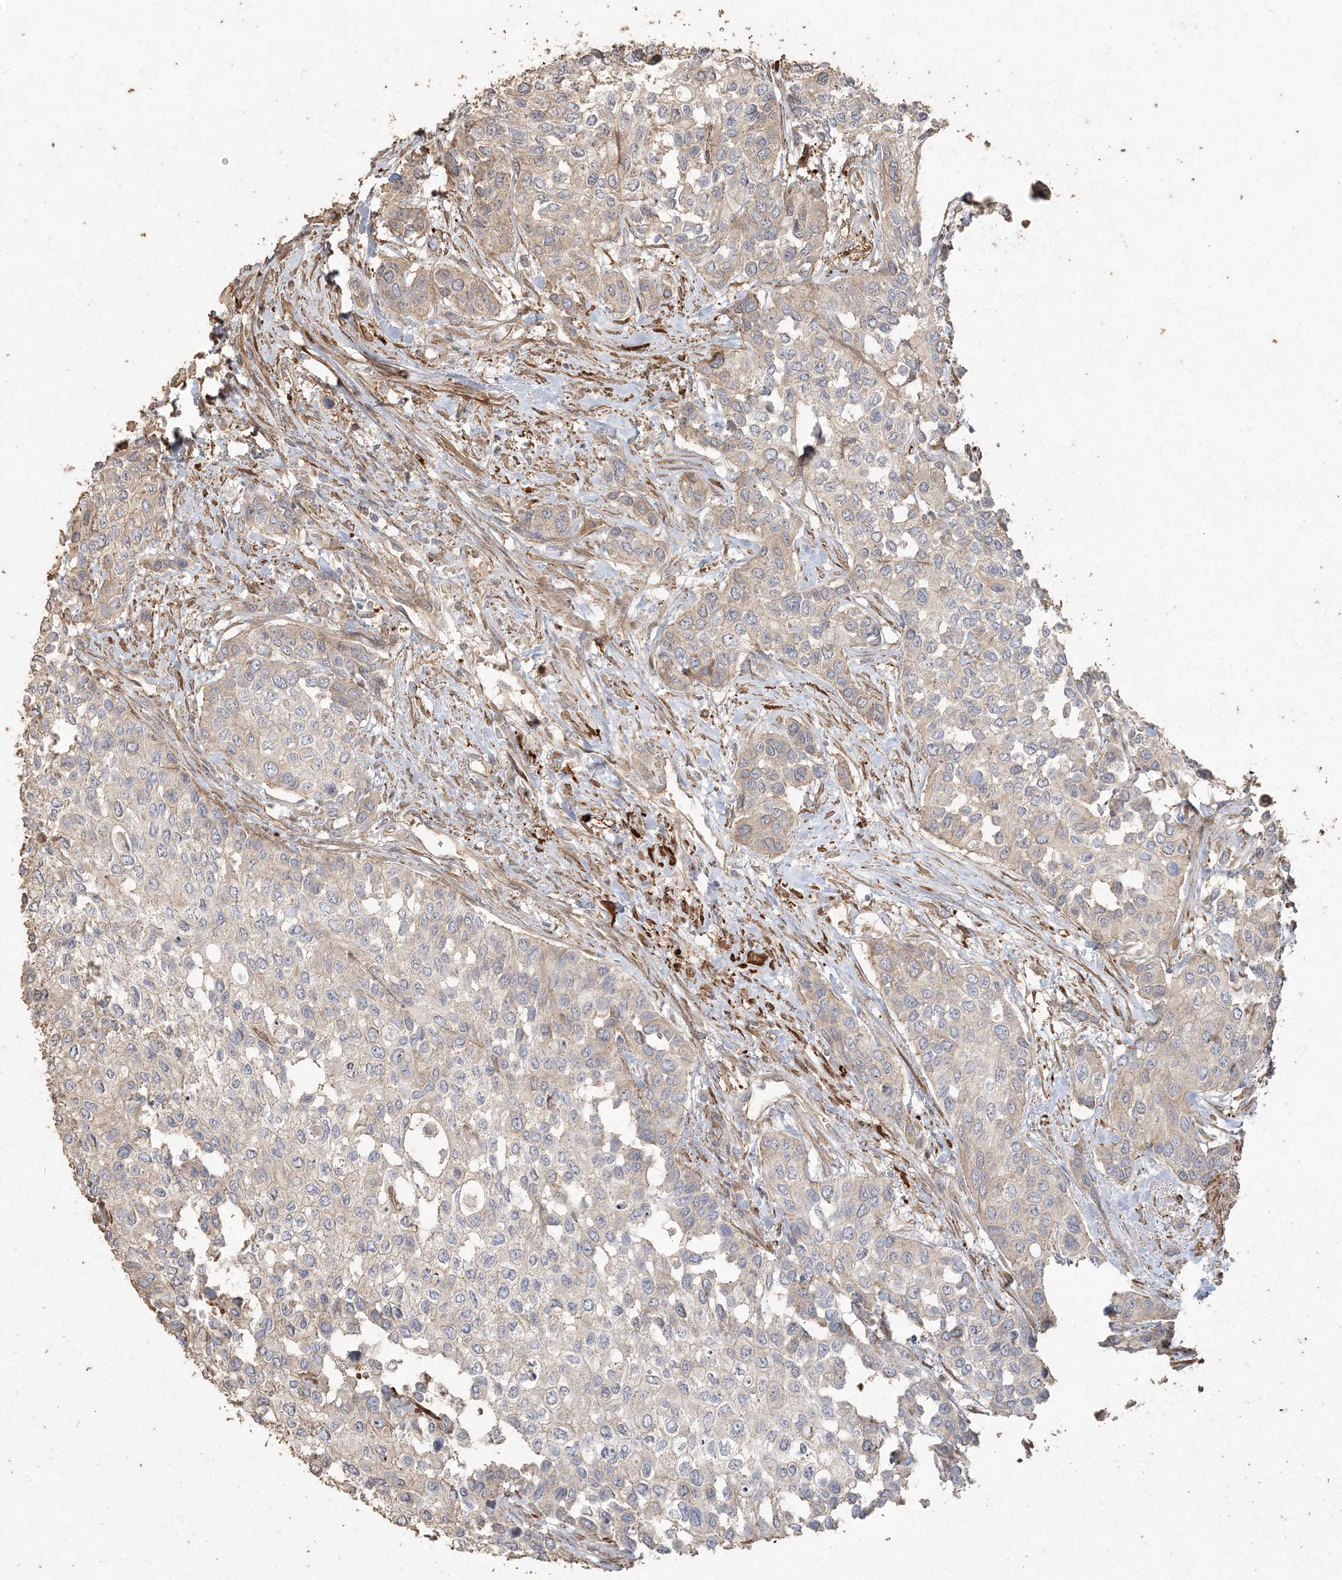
{"staining": {"intensity": "weak", "quantity": "<25%", "location": "cytoplasmic/membranous"}, "tissue": "urothelial cancer", "cell_type": "Tumor cells", "image_type": "cancer", "snomed": [{"axis": "morphology", "description": "Normal tissue, NOS"}, {"axis": "morphology", "description": "Urothelial carcinoma, High grade"}, {"axis": "topography", "description": "Vascular tissue"}, {"axis": "topography", "description": "Urinary bladder"}], "caption": "Micrograph shows no protein positivity in tumor cells of urothelial carcinoma (high-grade) tissue.", "gene": "RNF145", "patient": {"sex": "female", "age": 56}}